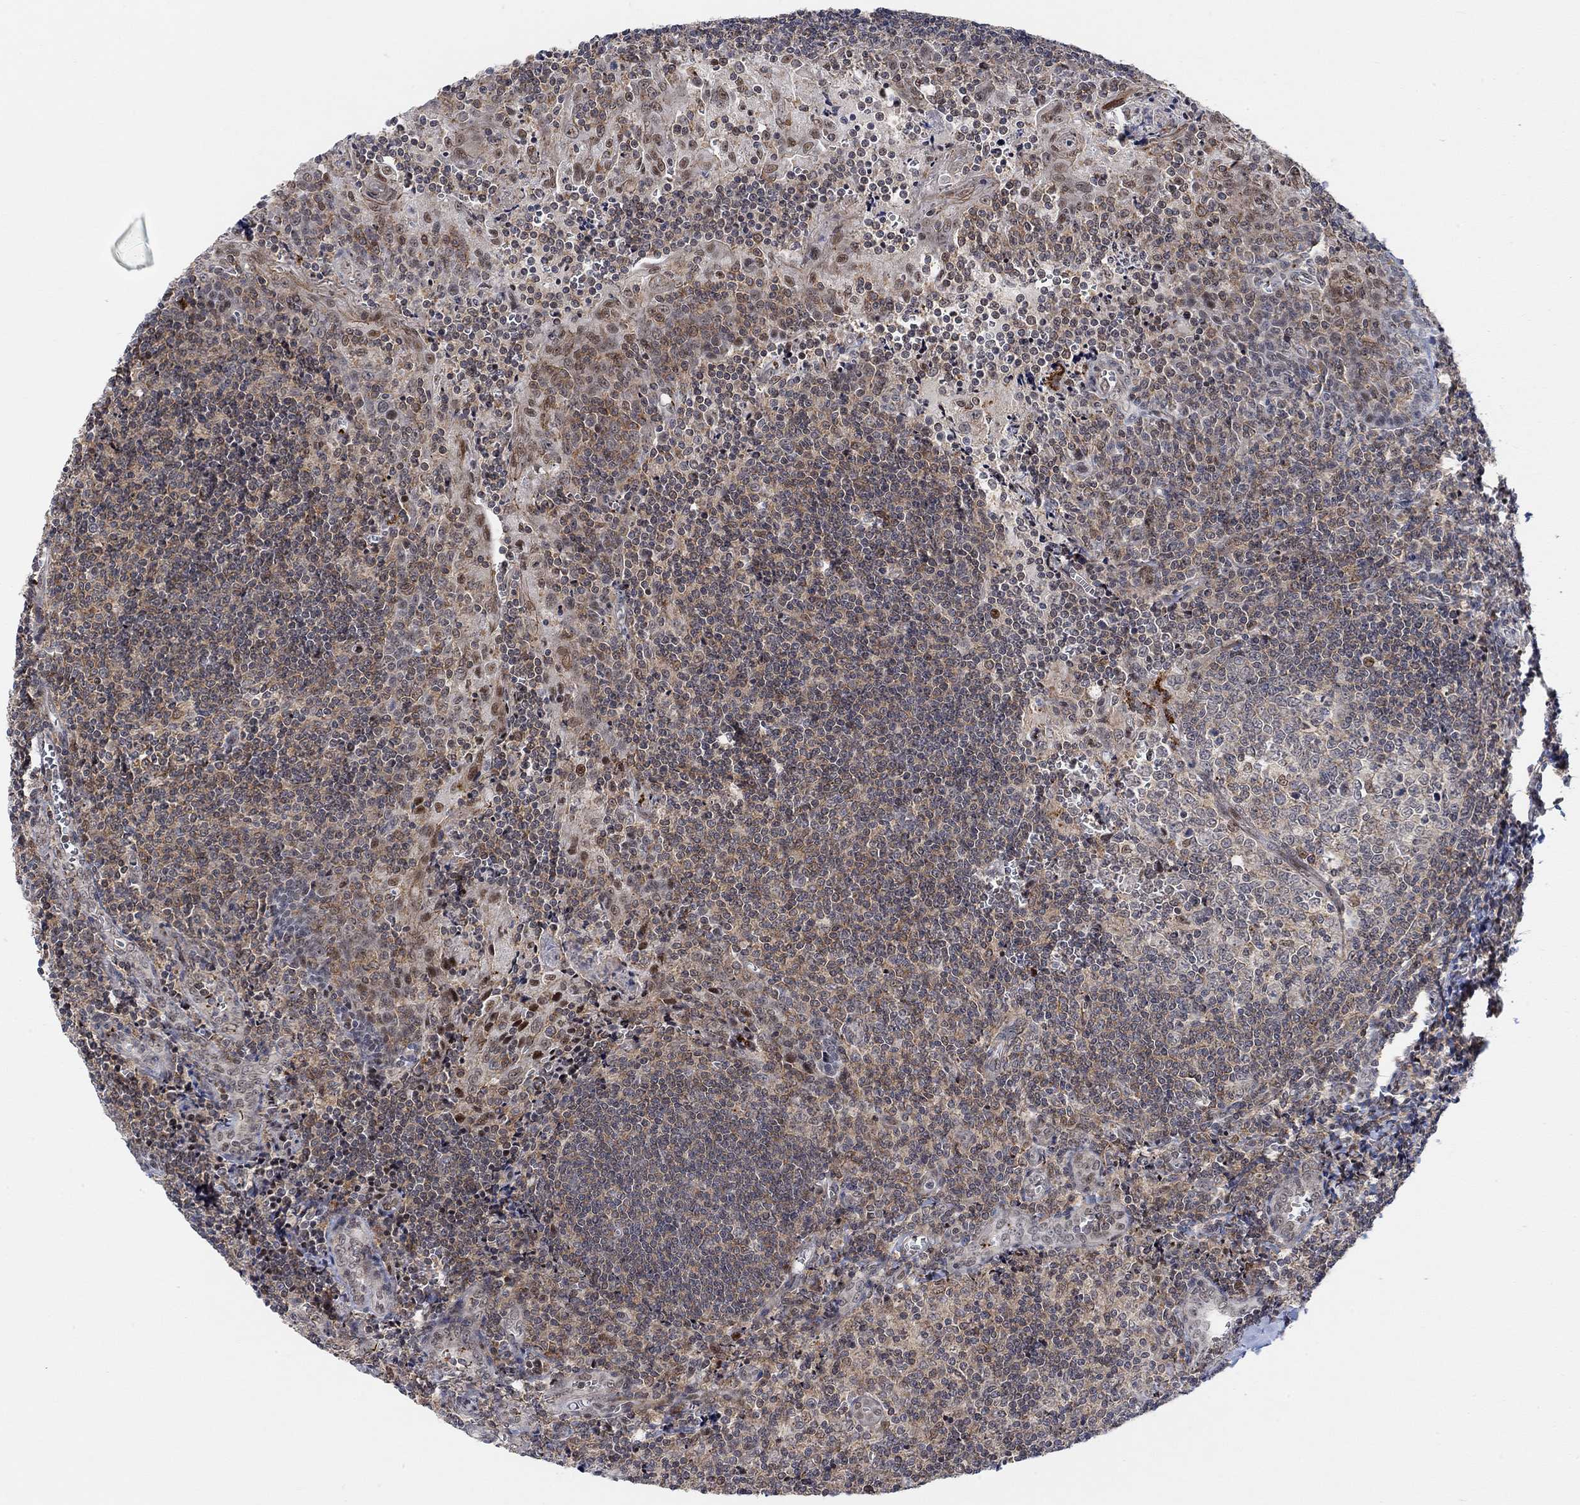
{"staining": {"intensity": "weak", "quantity": "<25%", "location": "cytoplasmic/membranous,nuclear"}, "tissue": "tonsil", "cell_type": "Germinal center cells", "image_type": "normal", "snomed": [{"axis": "morphology", "description": "Normal tissue, NOS"}, {"axis": "morphology", "description": "Inflammation, NOS"}, {"axis": "topography", "description": "Tonsil"}], "caption": "Immunohistochemistry (IHC) micrograph of unremarkable tonsil: human tonsil stained with DAB displays no significant protein expression in germinal center cells.", "gene": "PWWP2B", "patient": {"sex": "female", "age": 31}}